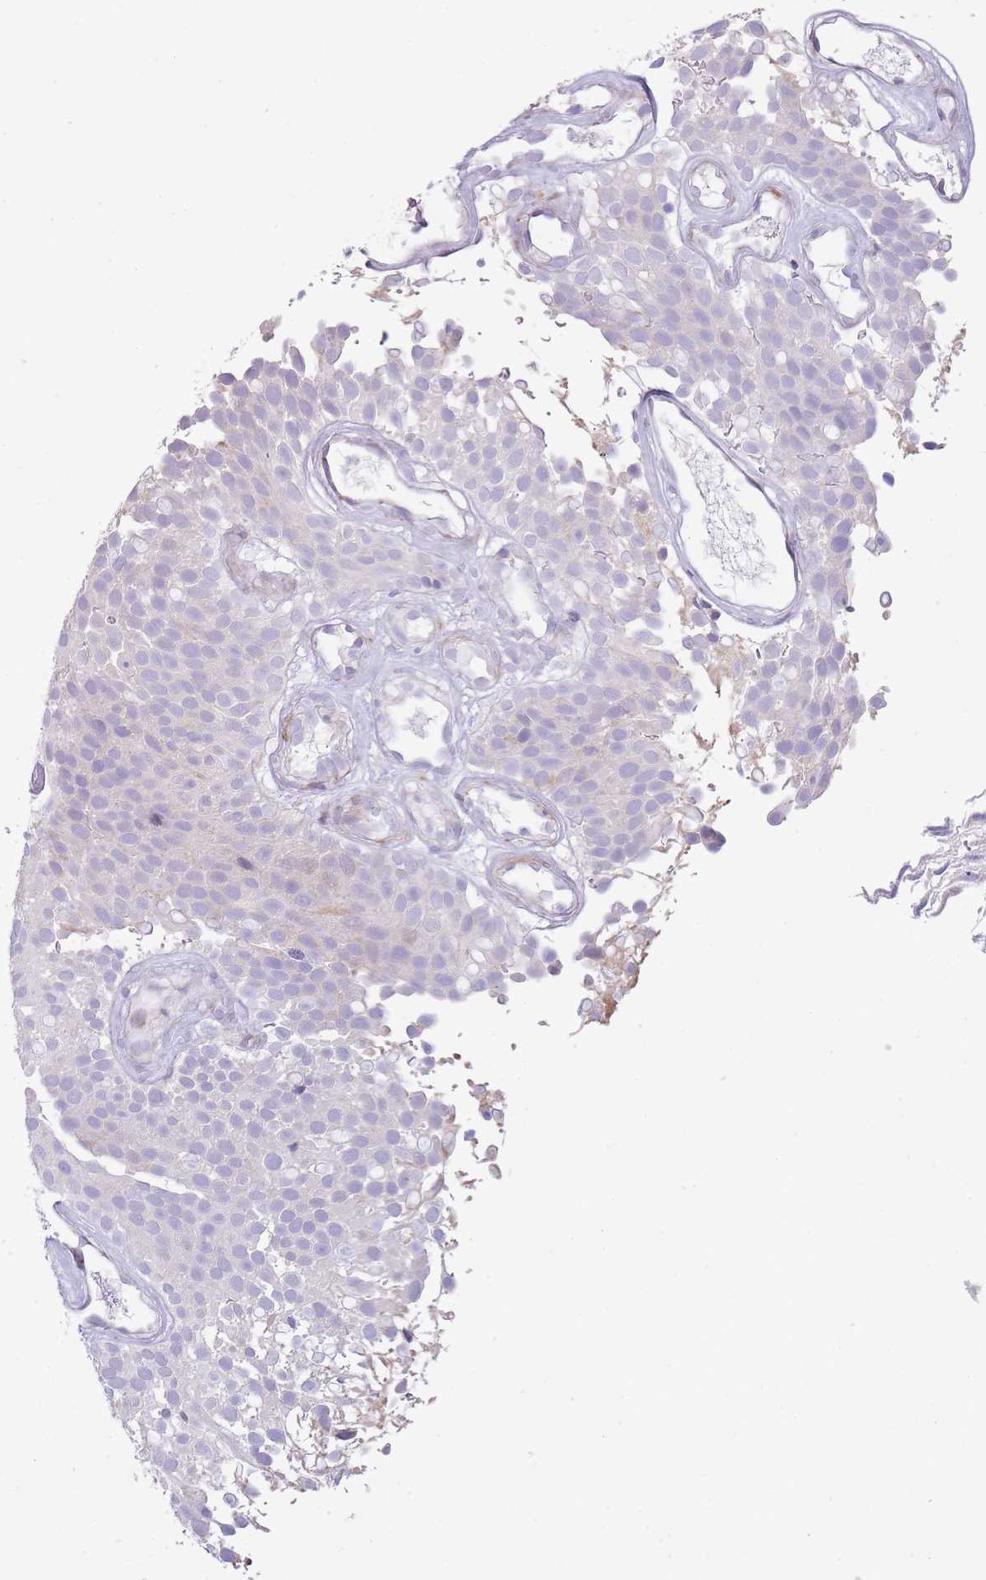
{"staining": {"intensity": "negative", "quantity": "none", "location": "none"}, "tissue": "urothelial cancer", "cell_type": "Tumor cells", "image_type": "cancer", "snomed": [{"axis": "morphology", "description": "Urothelial carcinoma, Low grade"}, {"axis": "topography", "description": "Urinary bladder"}], "caption": "IHC photomicrograph of neoplastic tissue: urothelial cancer stained with DAB (3,3'-diaminobenzidine) reveals no significant protein expression in tumor cells. Brightfield microscopy of immunohistochemistry stained with DAB (brown) and hematoxylin (blue), captured at high magnification.", "gene": "PPP3R2", "patient": {"sex": "male", "age": 78}}